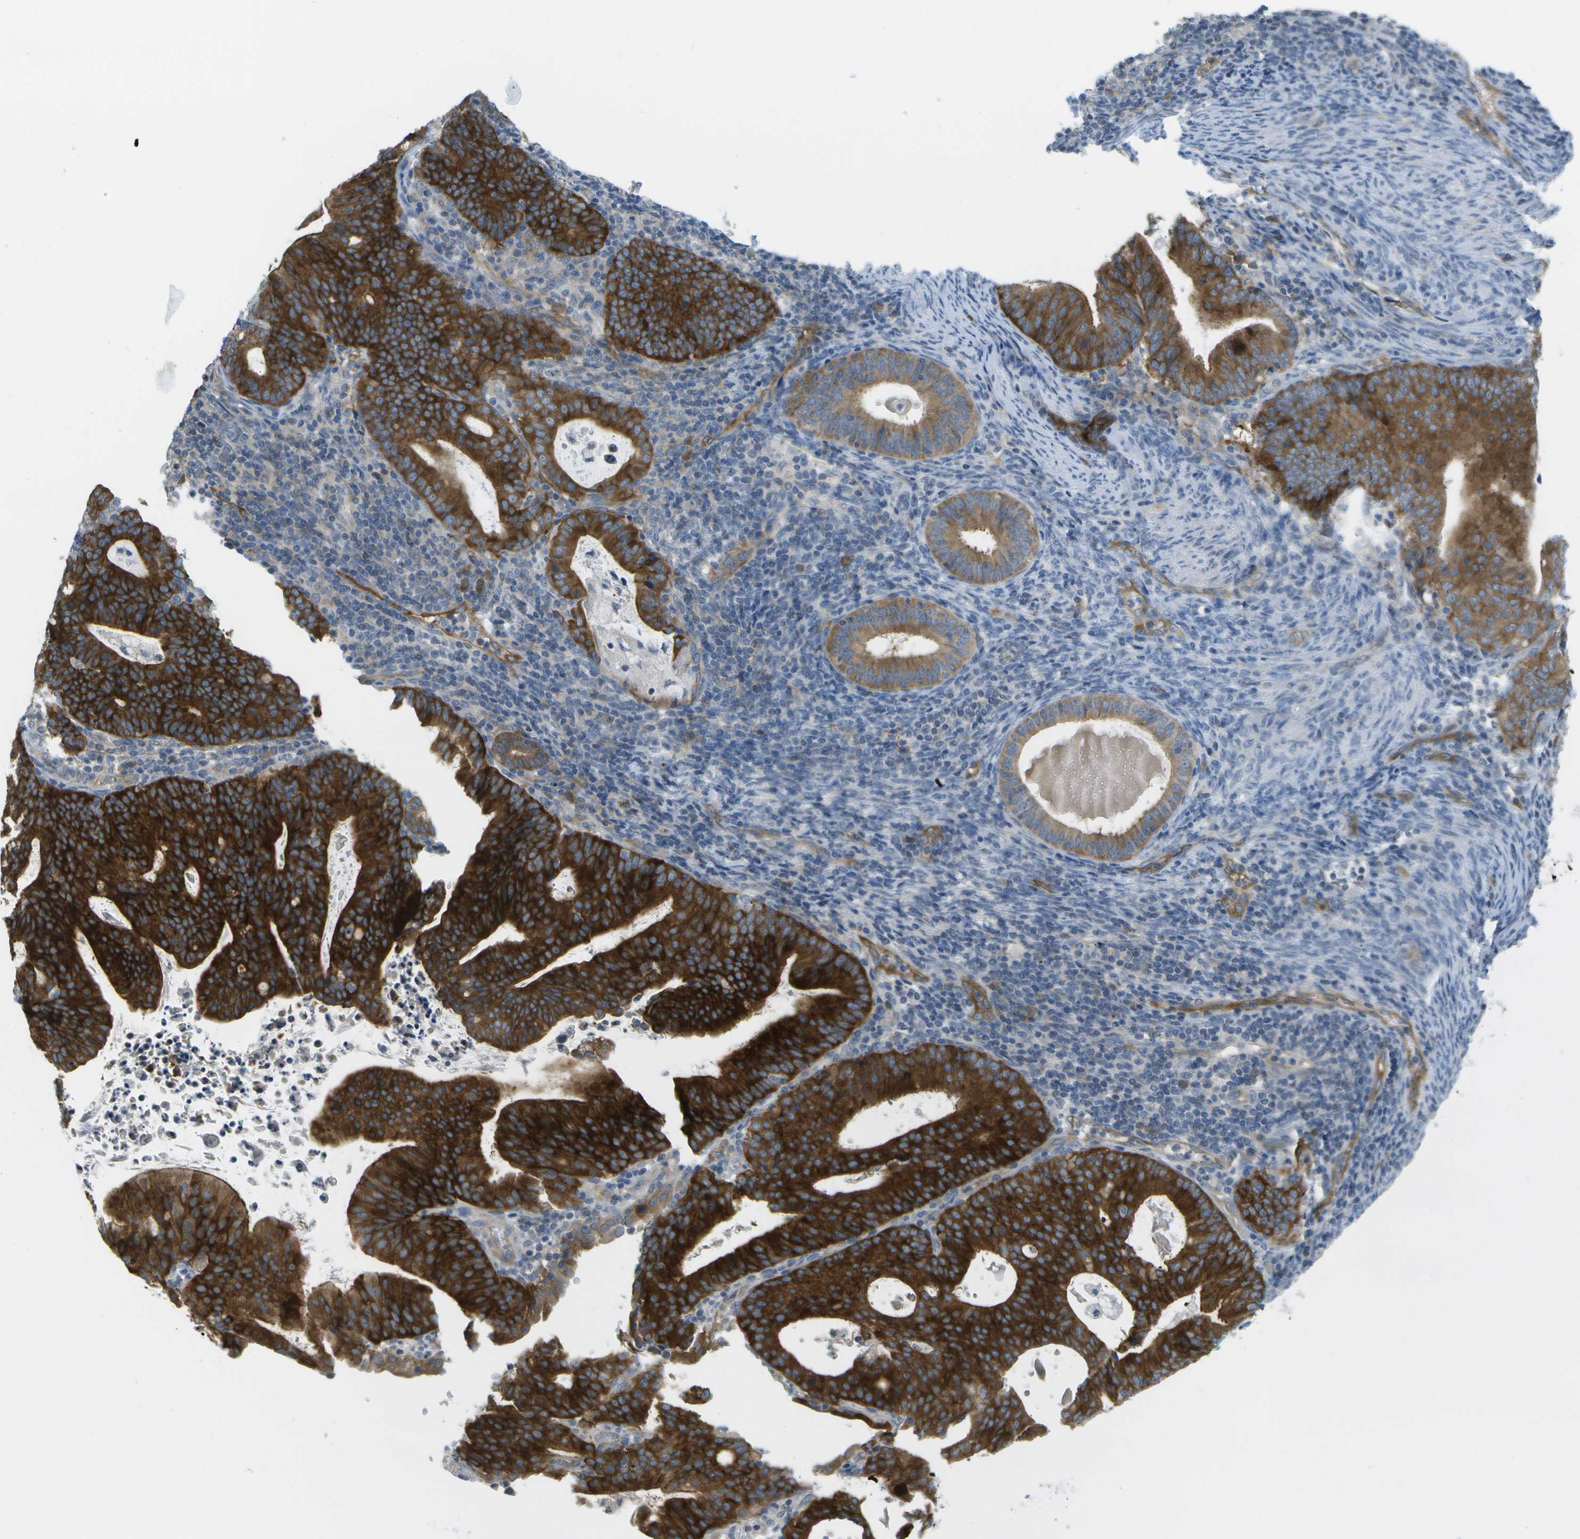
{"staining": {"intensity": "strong", "quantity": ">75%", "location": "cytoplasmic/membranous"}, "tissue": "endometrial cancer", "cell_type": "Tumor cells", "image_type": "cancer", "snomed": [{"axis": "morphology", "description": "Adenocarcinoma, NOS"}, {"axis": "topography", "description": "Uterus"}], "caption": "Endometrial cancer (adenocarcinoma) was stained to show a protein in brown. There is high levels of strong cytoplasmic/membranous staining in approximately >75% of tumor cells.", "gene": "MARCHF8", "patient": {"sex": "female", "age": 83}}